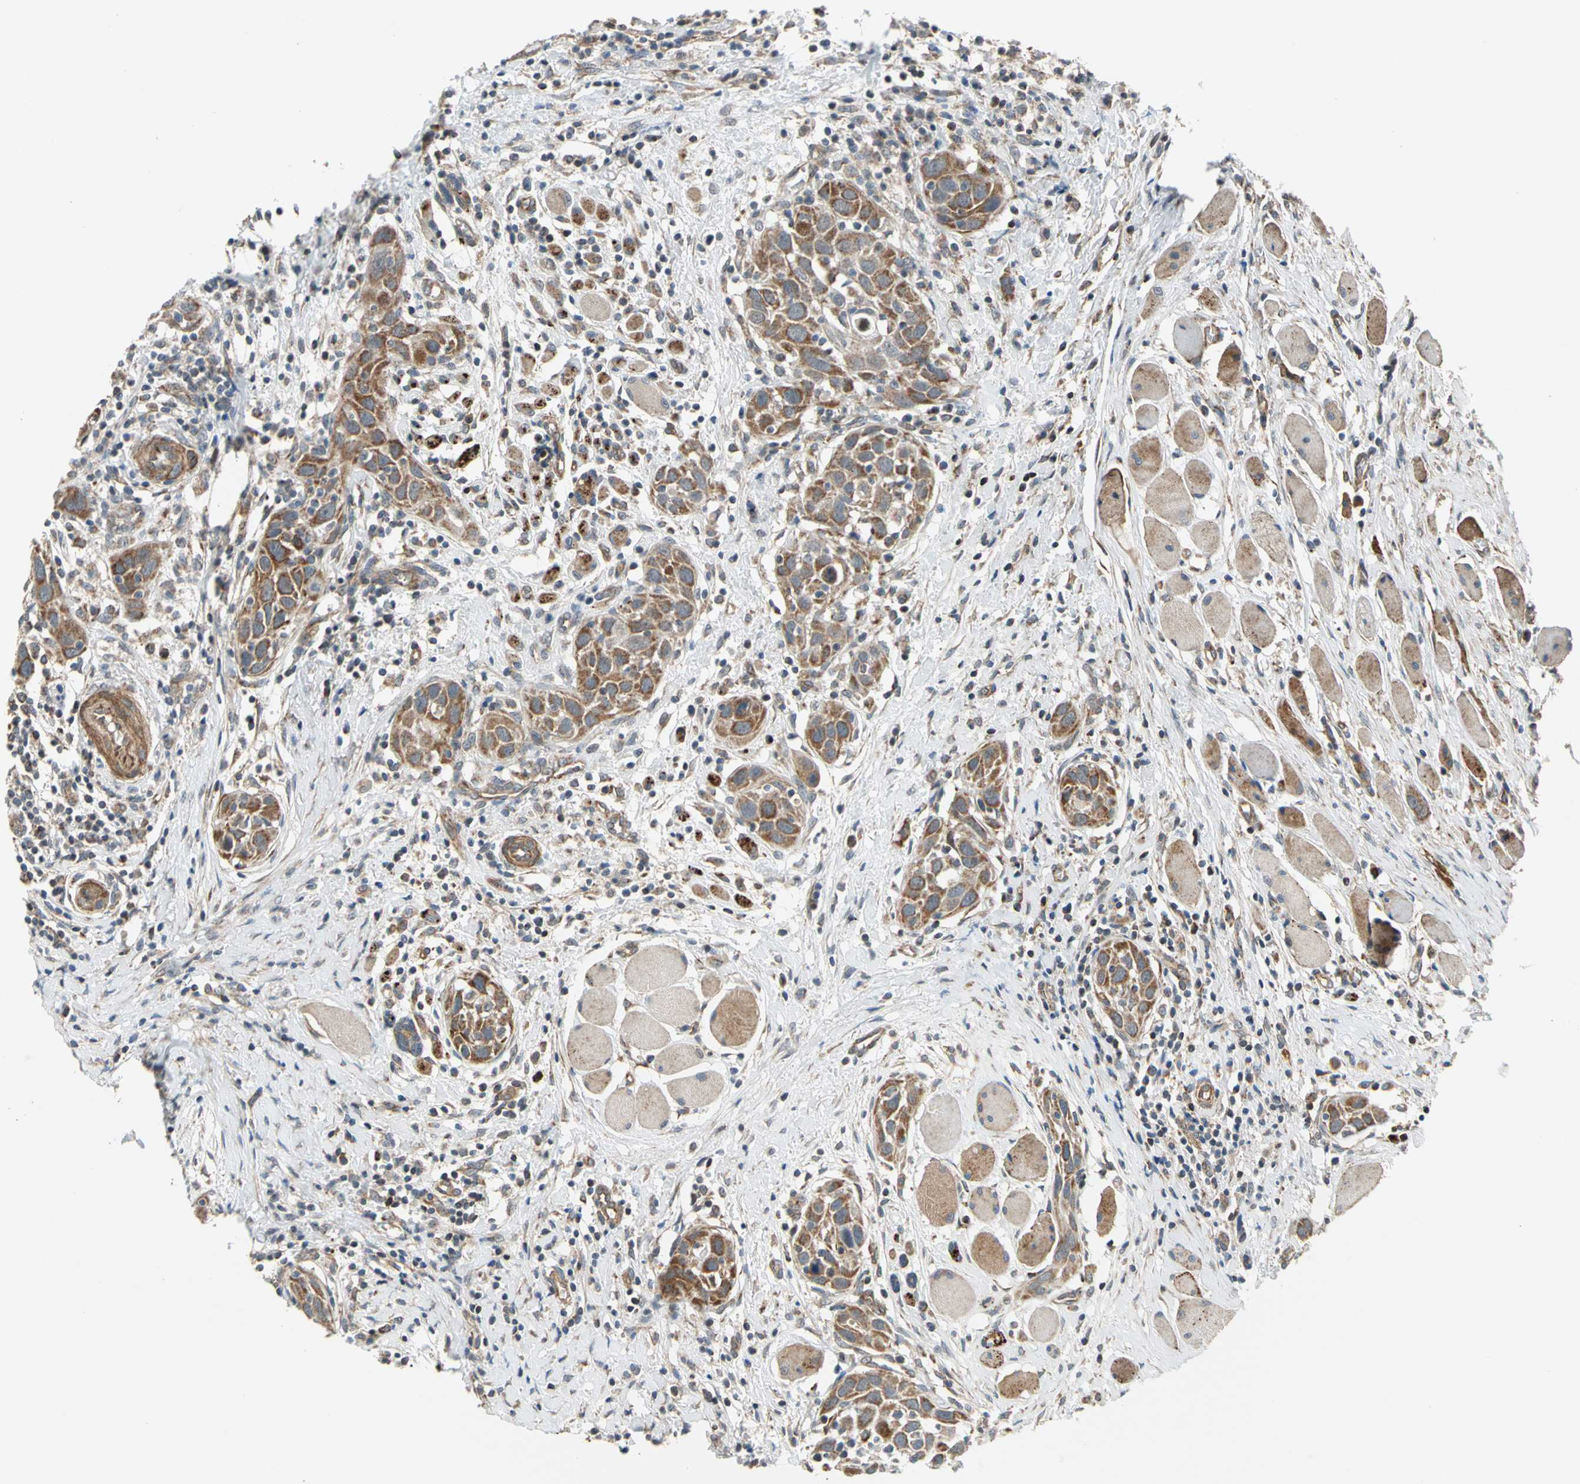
{"staining": {"intensity": "moderate", "quantity": ">75%", "location": "cytoplasmic/membranous"}, "tissue": "head and neck cancer", "cell_type": "Tumor cells", "image_type": "cancer", "snomed": [{"axis": "morphology", "description": "Squamous cell carcinoma, NOS"}, {"axis": "topography", "description": "Oral tissue"}, {"axis": "topography", "description": "Head-Neck"}], "caption": "Brown immunohistochemical staining in human head and neck cancer reveals moderate cytoplasmic/membranous positivity in about >75% of tumor cells.", "gene": "MRPS22", "patient": {"sex": "female", "age": 50}}